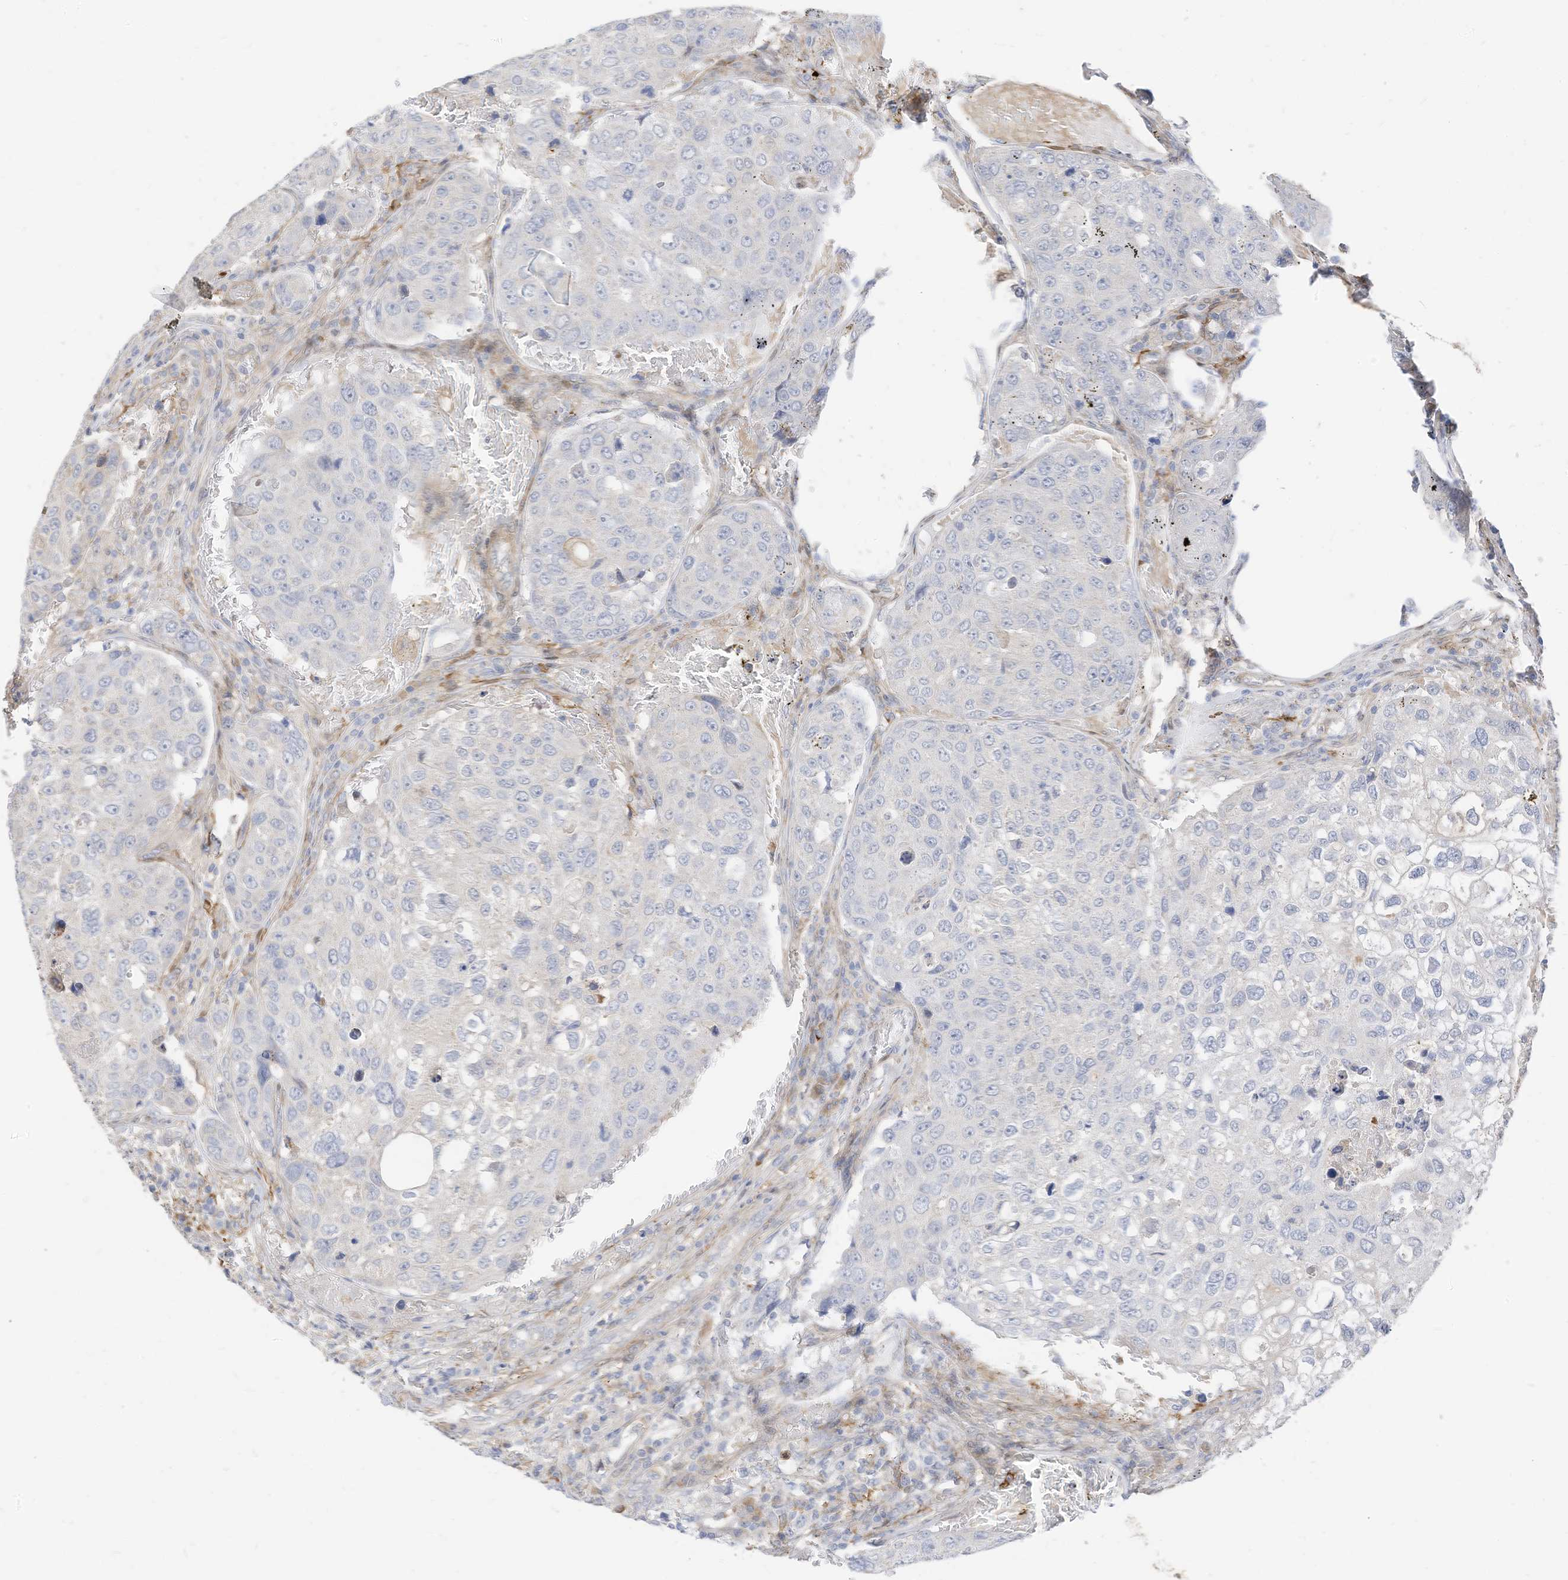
{"staining": {"intensity": "negative", "quantity": "none", "location": "none"}, "tissue": "urothelial cancer", "cell_type": "Tumor cells", "image_type": "cancer", "snomed": [{"axis": "morphology", "description": "Urothelial carcinoma, High grade"}, {"axis": "topography", "description": "Lymph node"}, {"axis": "topography", "description": "Urinary bladder"}], "caption": "Immunohistochemistry (IHC) photomicrograph of urothelial cancer stained for a protein (brown), which reveals no expression in tumor cells.", "gene": "ATP13A1", "patient": {"sex": "male", "age": 51}}